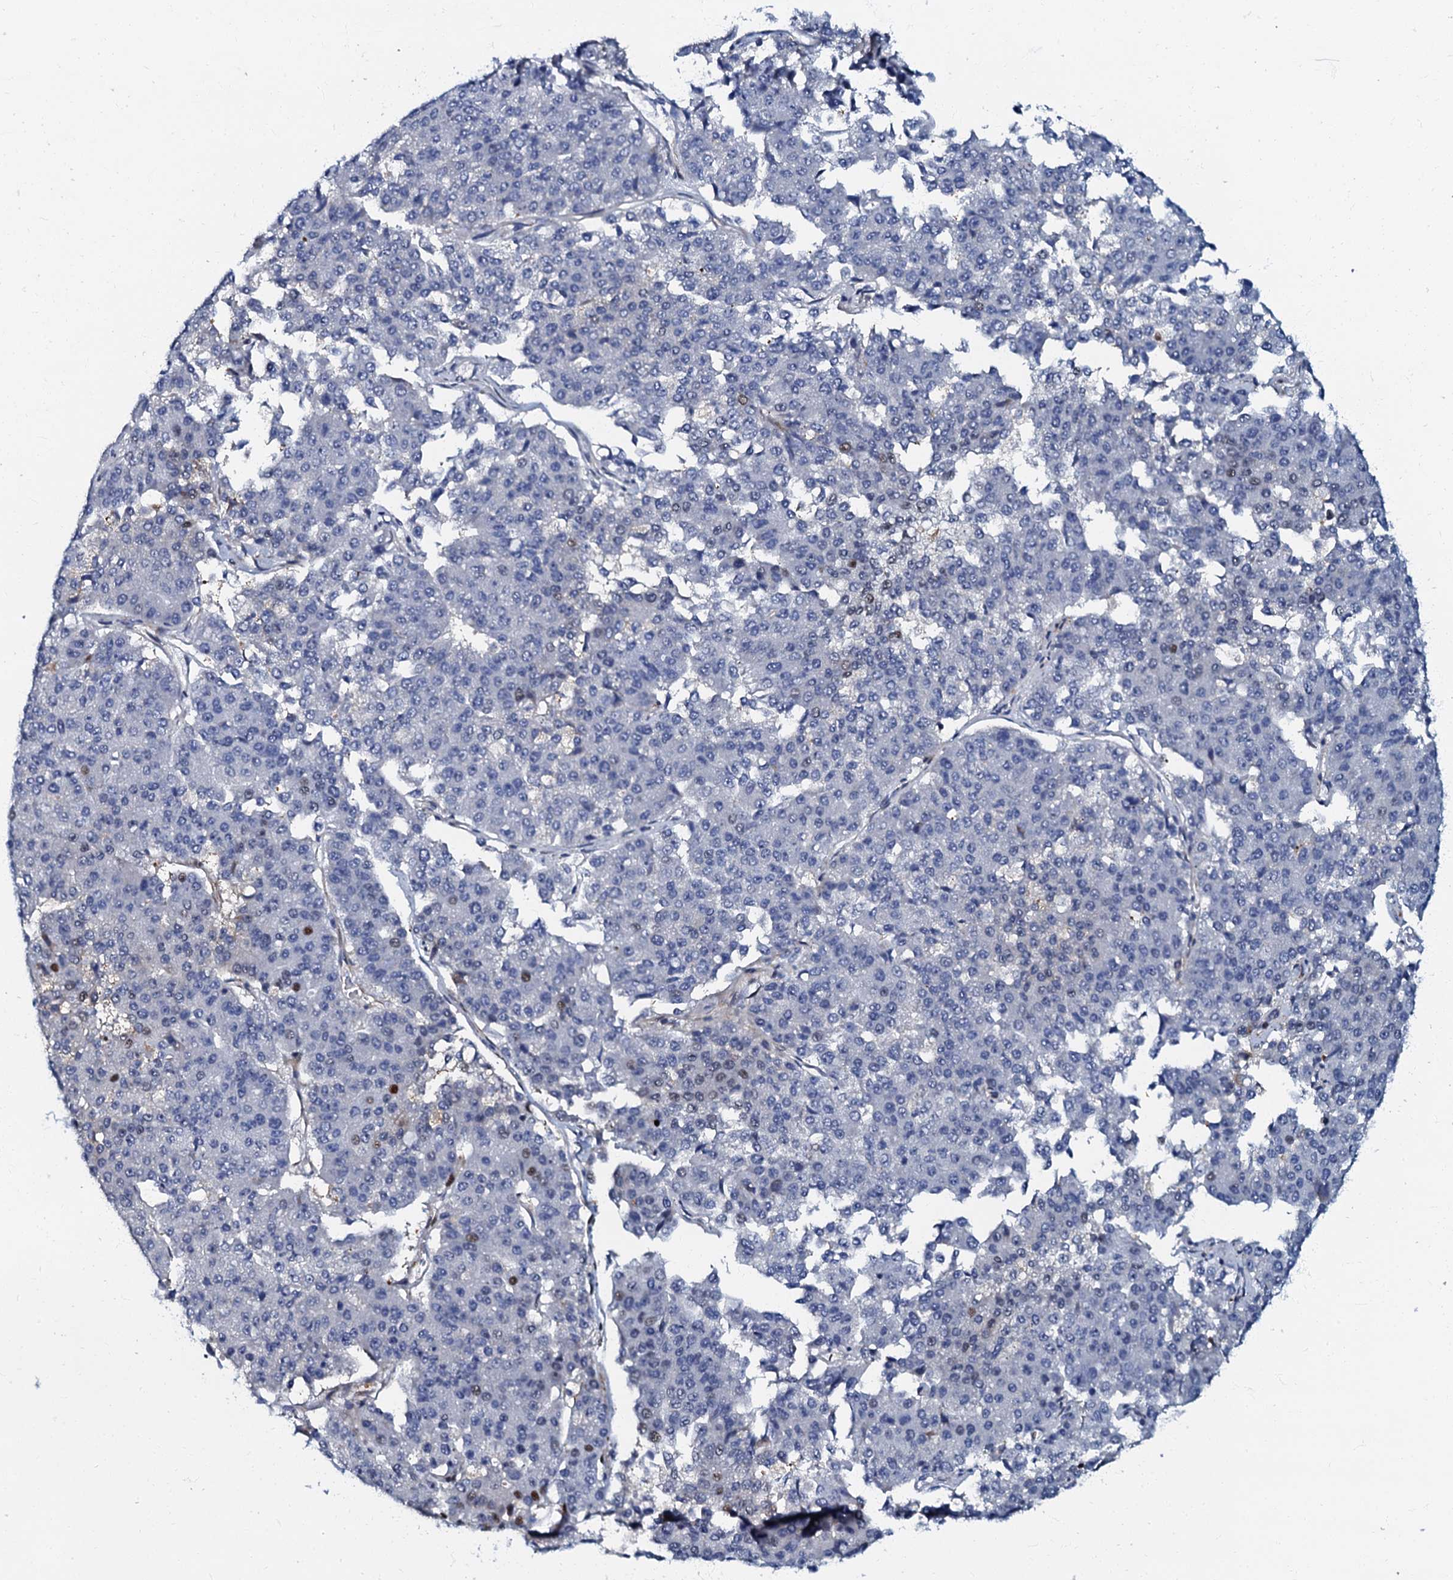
{"staining": {"intensity": "negative", "quantity": "none", "location": "none"}, "tissue": "pancreatic cancer", "cell_type": "Tumor cells", "image_type": "cancer", "snomed": [{"axis": "morphology", "description": "Adenocarcinoma, NOS"}, {"axis": "topography", "description": "Pancreas"}], "caption": "This is an immunohistochemistry micrograph of adenocarcinoma (pancreatic). There is no positivity in tumor cells.", "gene": "MFSD5", "patient": {"sex": "male", "age": 50}}